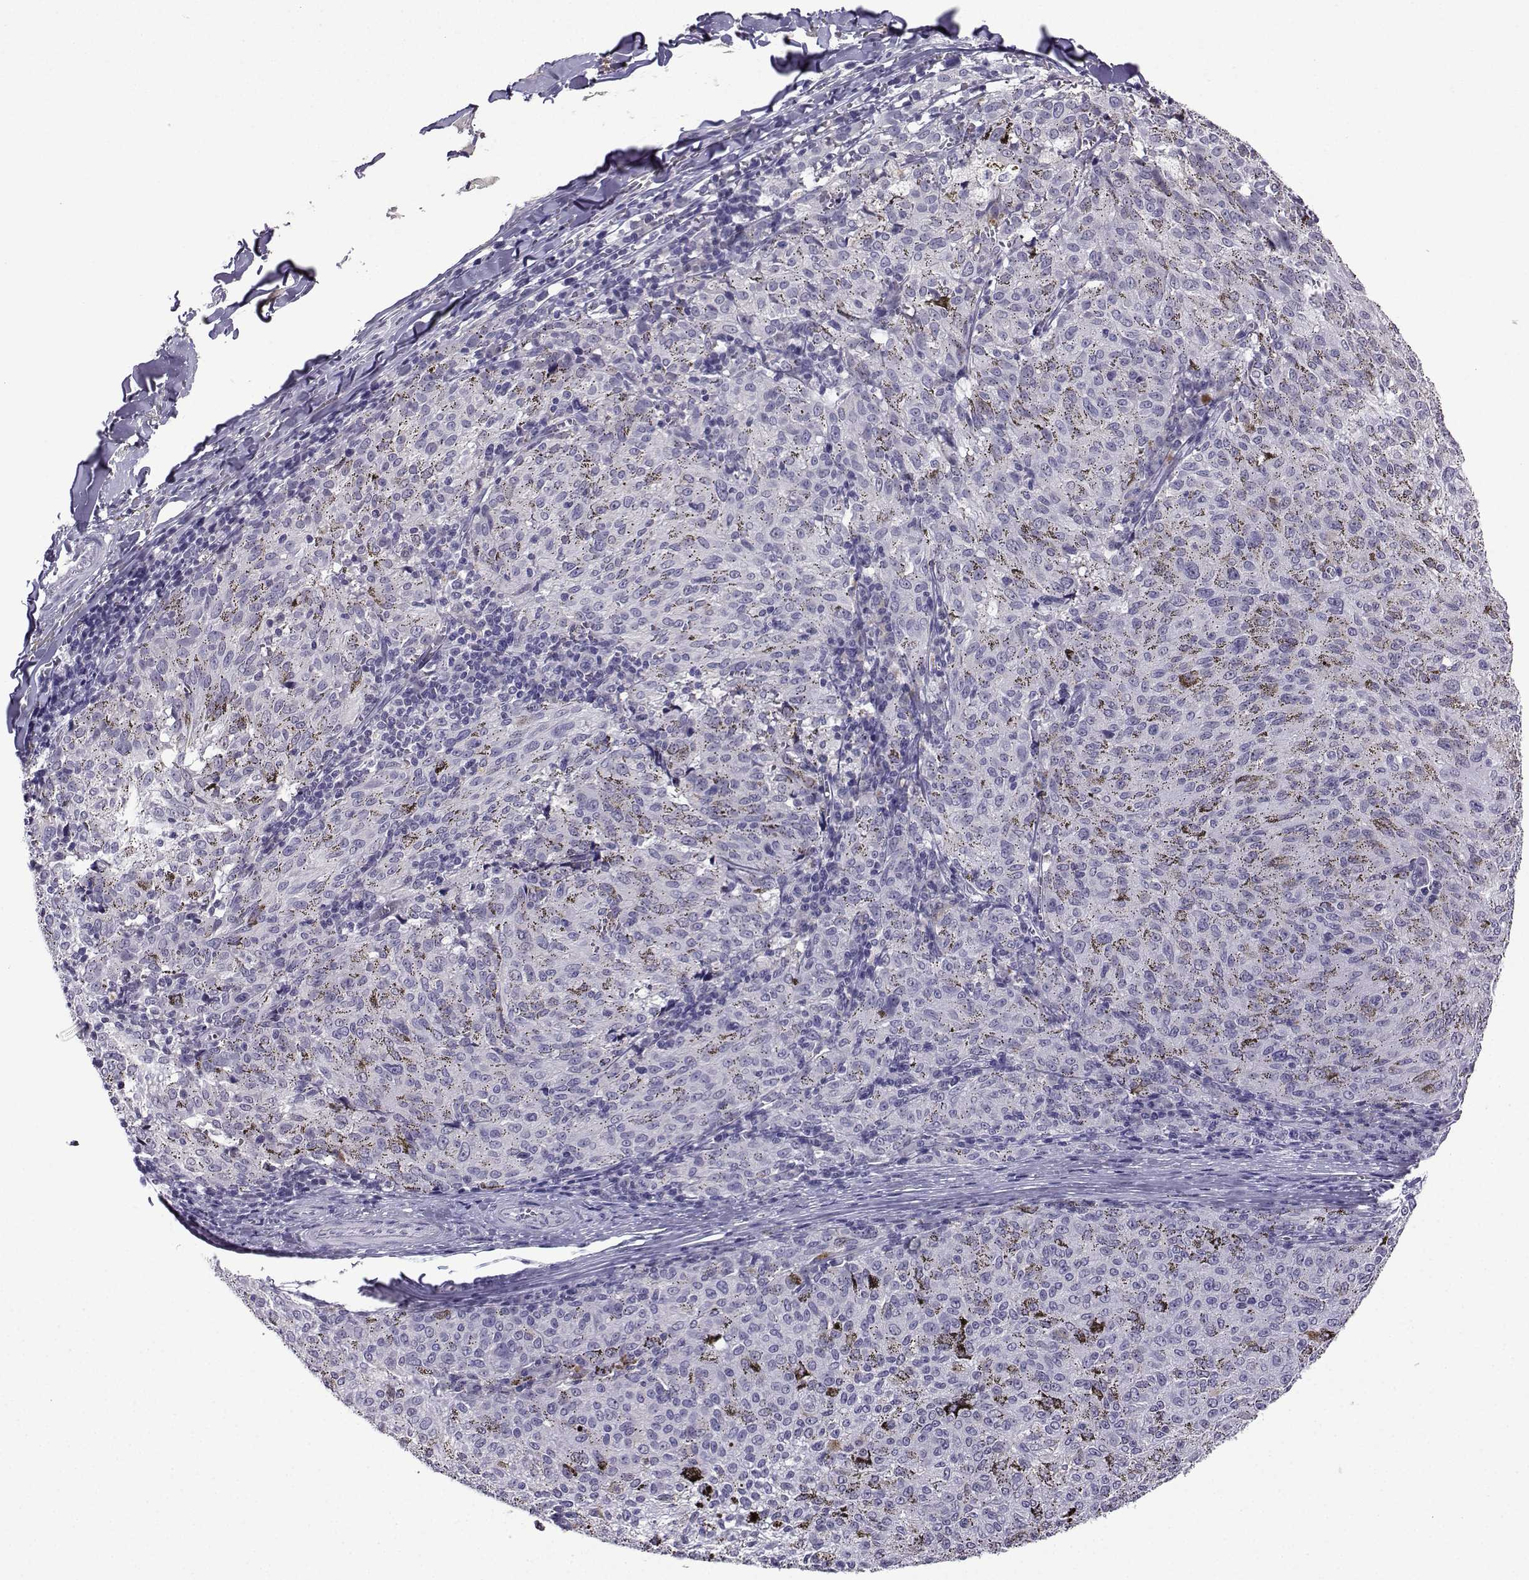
{"staining": {"intensity": "negative", "quantity": "none", "location": "none"}, "tissue": "melanoma", "cell_type": "Tumor cells", "image_type": "cancer", "snomed": [{"axis": "morphology", "description": "Malignant melanoma, NOS"}, {"axis": "topography", "description": "Skin"}], "caption": "There is no significant staining in tumor cells of melanoma.", "gene": "LRFN2", "patient": {"sex": "female", "age": 72}}